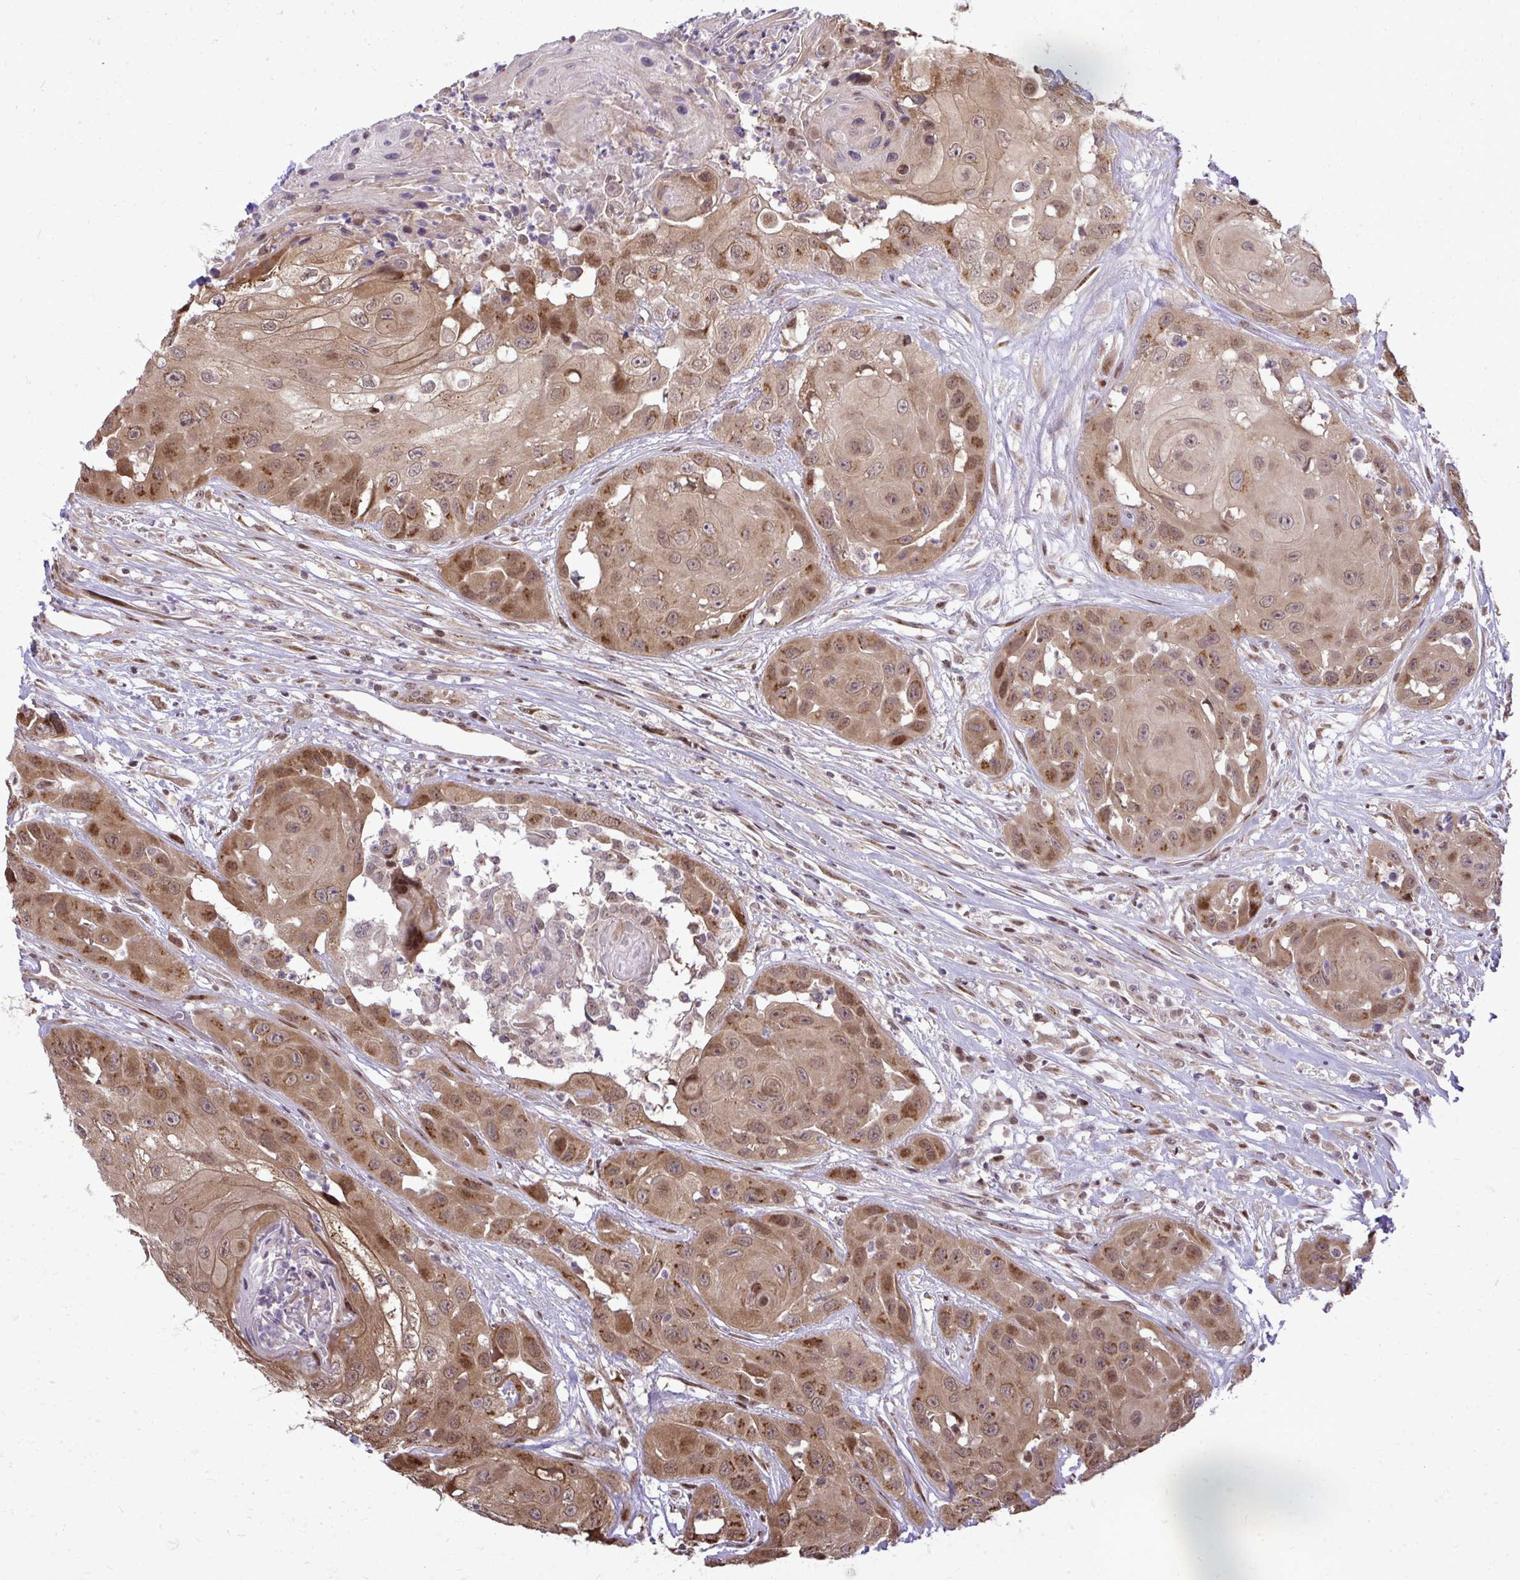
{"staining": {"intensity": "moderate", "quantity": ">75%", "location": "cytoplasmic/membranous,nuclear"}, "tissue": "head and neck cancer", "cell_type": "Tumor cells", "image_type": "cancer", "snomed": [{"axis": "morphology", "description": "Squamous cell carcinoma, NOS"}, {"axis": "topography", "description": "Head-Neck"}], "caption": "Immunohistochemical staining of squamous cell carcinoma (head and neck) displays medium levels of moderate cytoplasmic/membranous and nuclear protein positivity in about >75% of tumor cells. The protein of interest is shown in brown color, while the nuclei are stained blue.", "gene": "PIGY", "patient": {"sex": "male", "age": 83}}